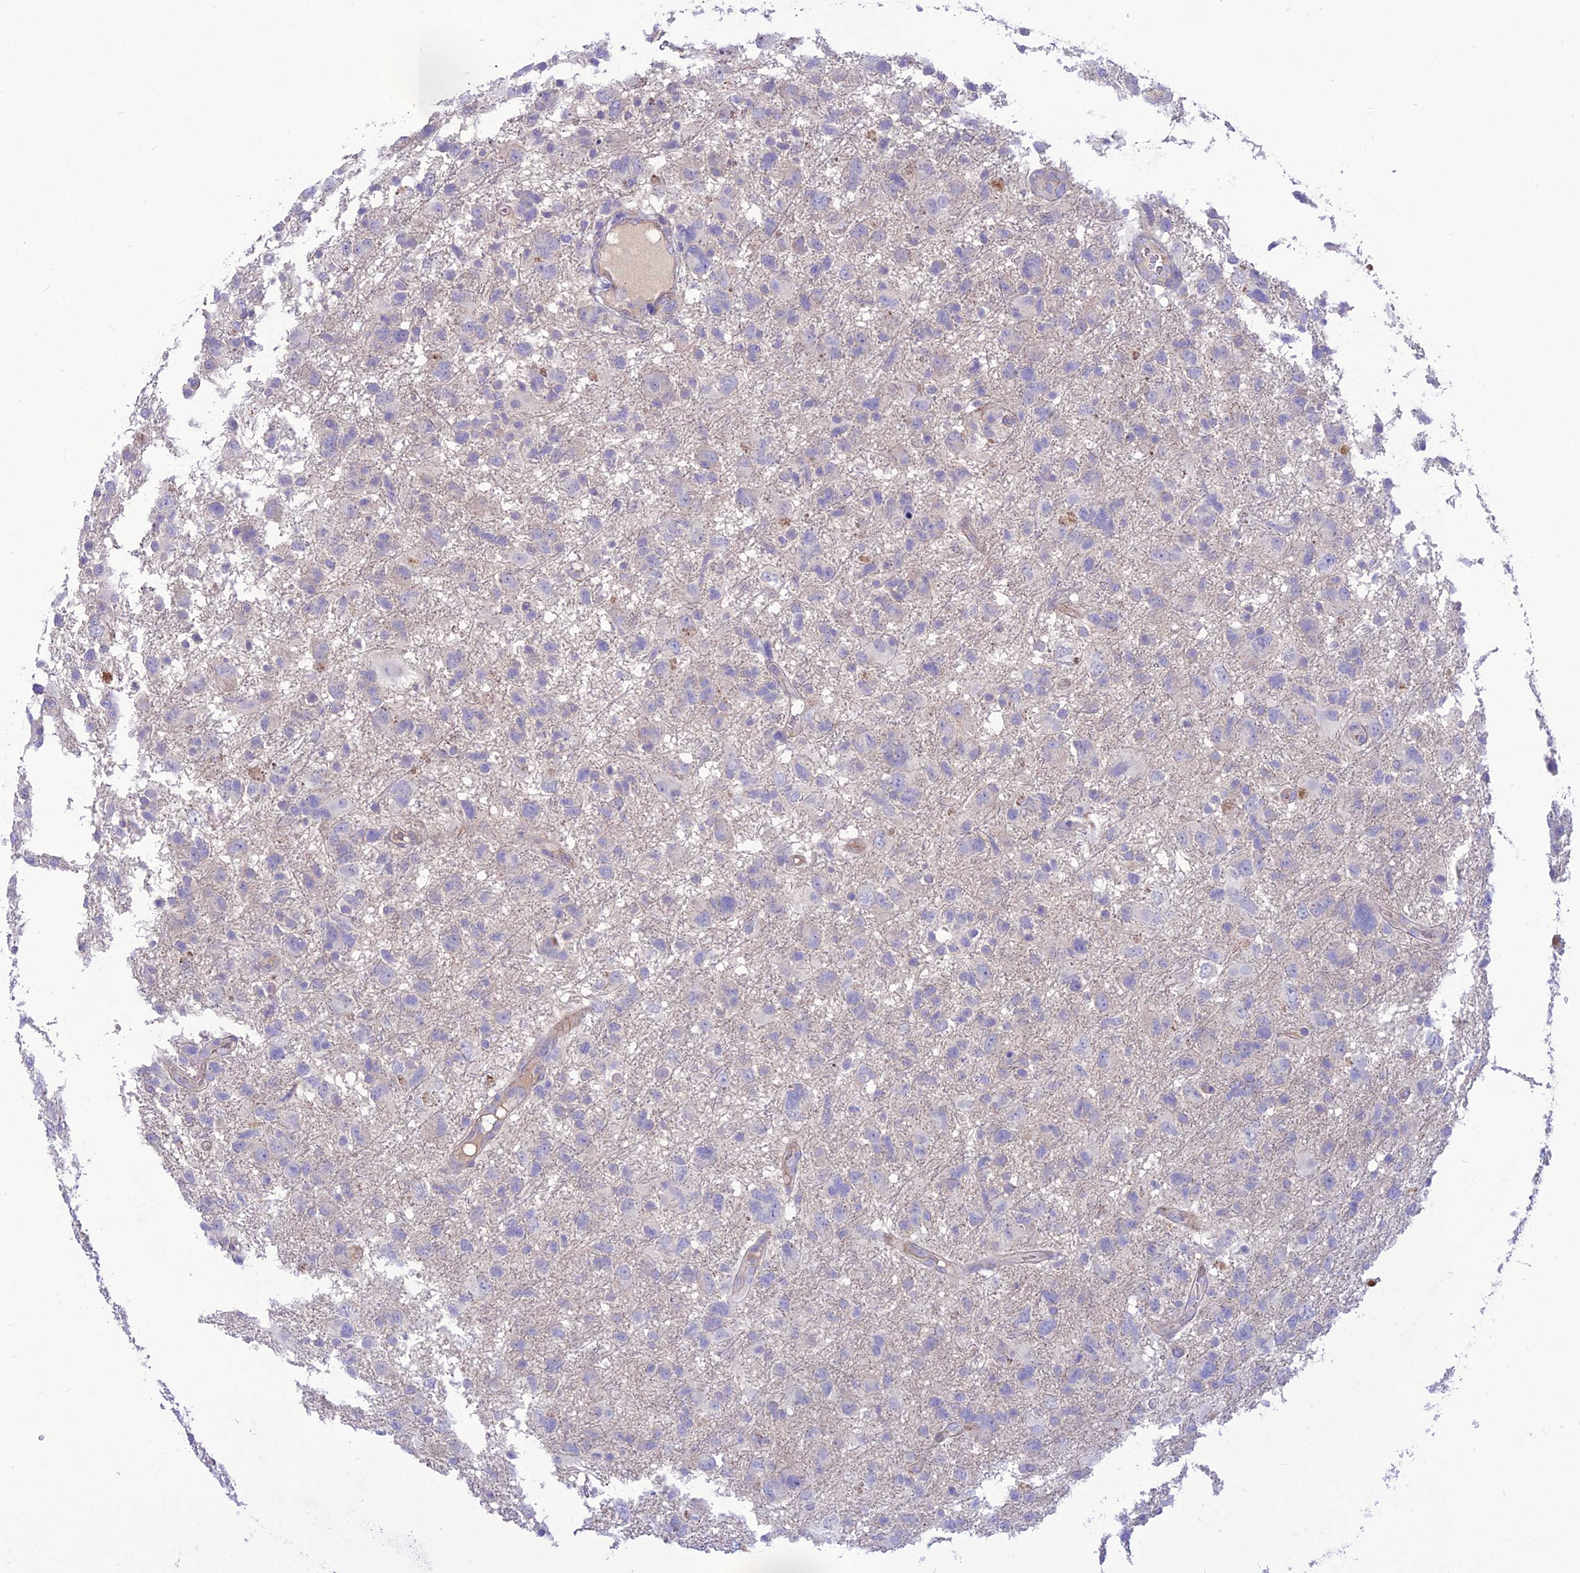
{"staining": {"intensity": "negative", "quantity": "none", "location": "none"}, "tissue": "glioma", "cell_type": "Tumor cells", "image_type": "cancer", "snomed": [{"axis": "morphology", "description": "Glioma, malignant, High grade"}, {"axis": "topography", "description": "Brain"}], "caption": "Immunohistochemistry (IHC) image of glioma stained for a protein (brown), which reveals no staining in tumor cells. (DAB (3,3'-diaminobenzidine) IHC, high magnification).", "gene": "TEKT3", "patient": {"sex": "male", "age": 61}}